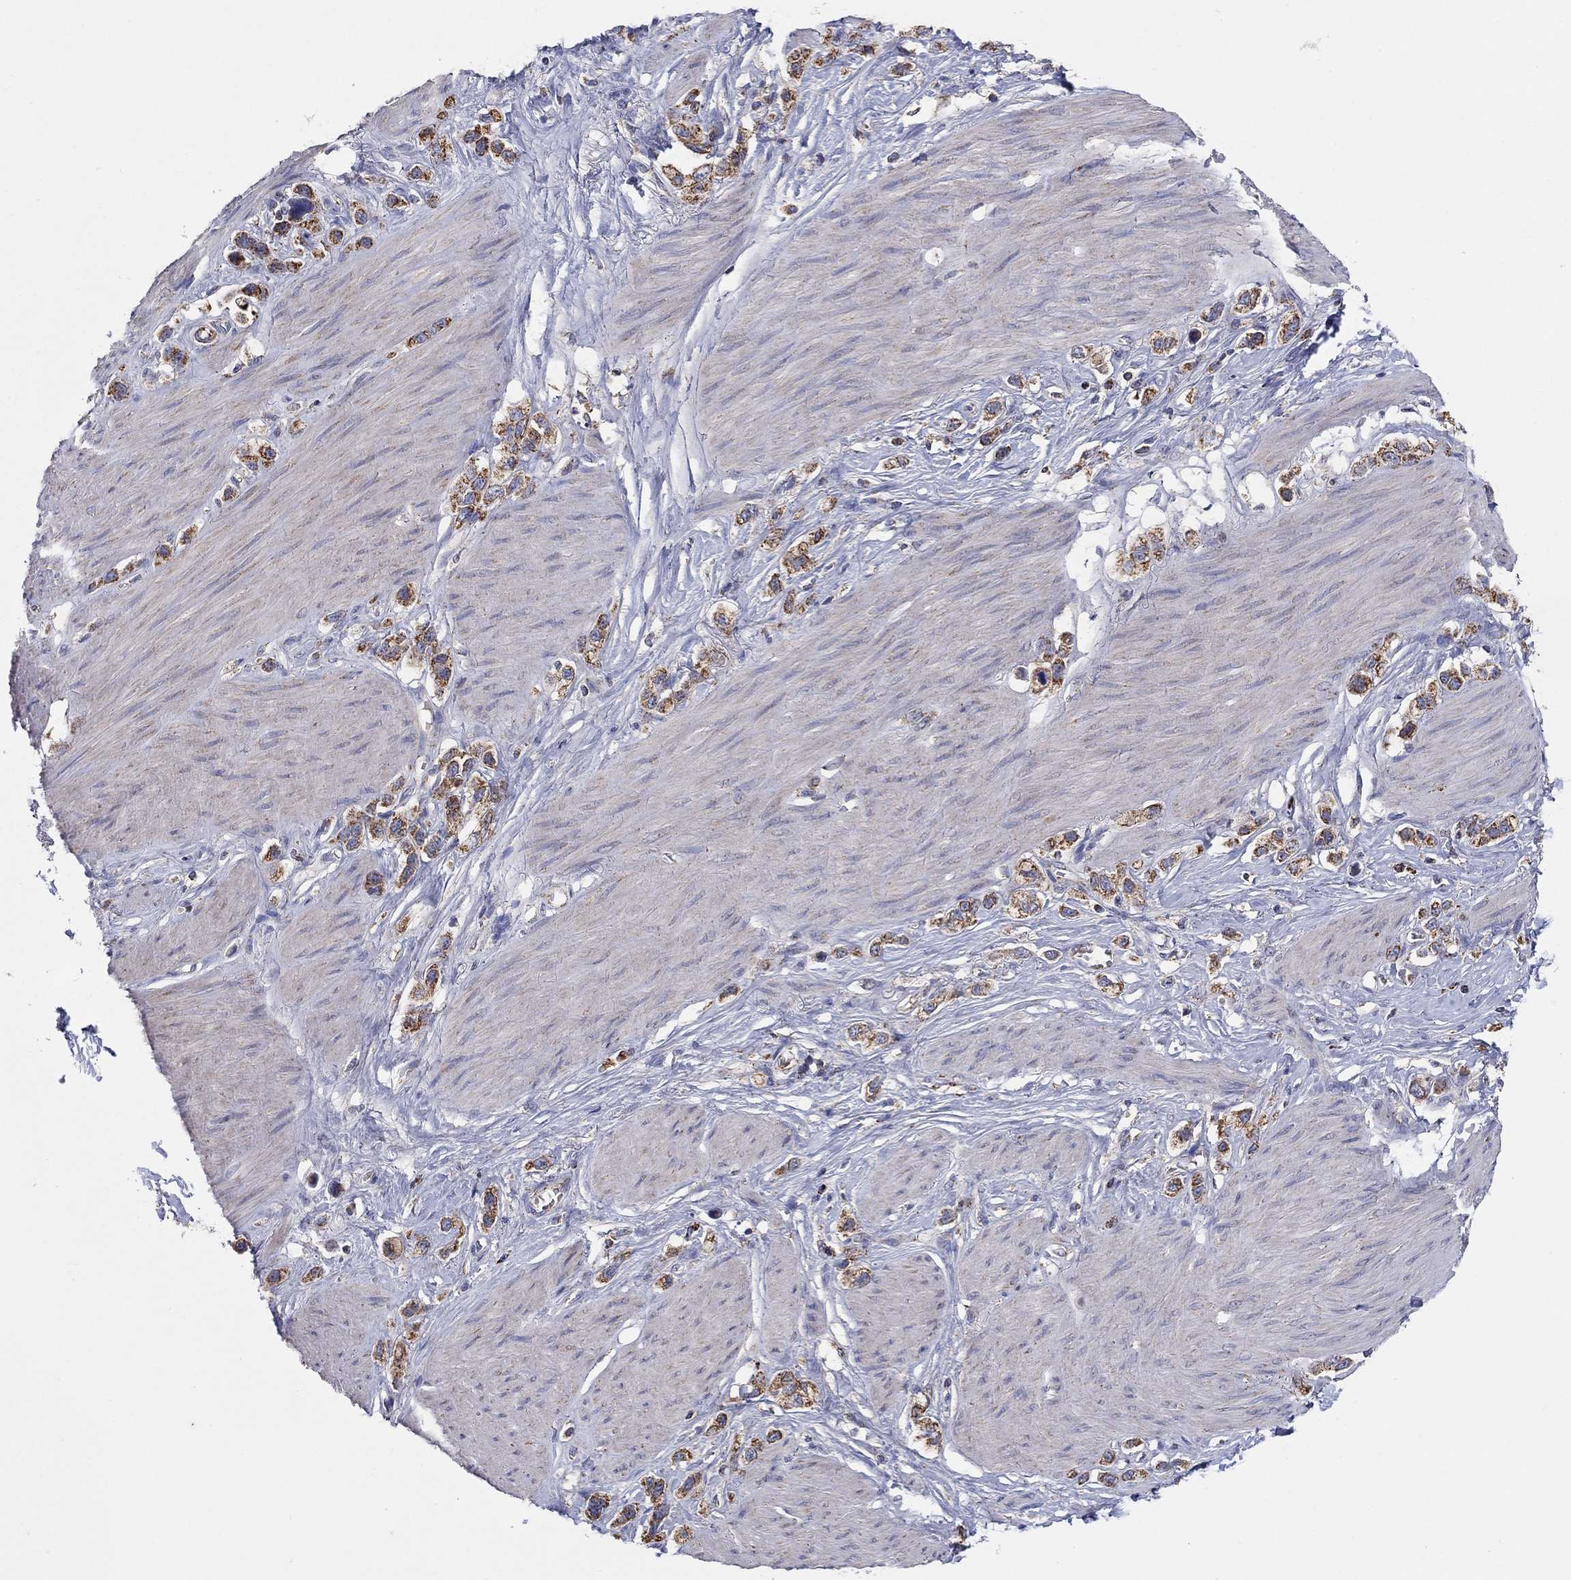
{"staining": {"intensity": "strong", "quantity": "25%-75%", "location": "cytoplasmic/membranous"}, "tissue": "stomach cancer", "cell_type": "Tumor cells", "image_type": "cancer", "snomed": [{"axis": "morphology", "description": "Normal tissue, NOS"}, {"axis": "morphology", "description": "Adenocarcinoma, NOS"}, {"axis": "morphology", "description": "Adenocarcinoma, High grade"}, {"axis": "topography", "description": "Stomach, upper"}, {"axis": "topography", "description": "Stomach"}], "caption": "Strong cytoplasmic/membranous protein positivity is seen in about 25%-75% of tumor cells in stomach cancer (adenocarcinoma (high-grade)).", "gene": "HPS5", "patient": {"sex": "female", "age": 65}}